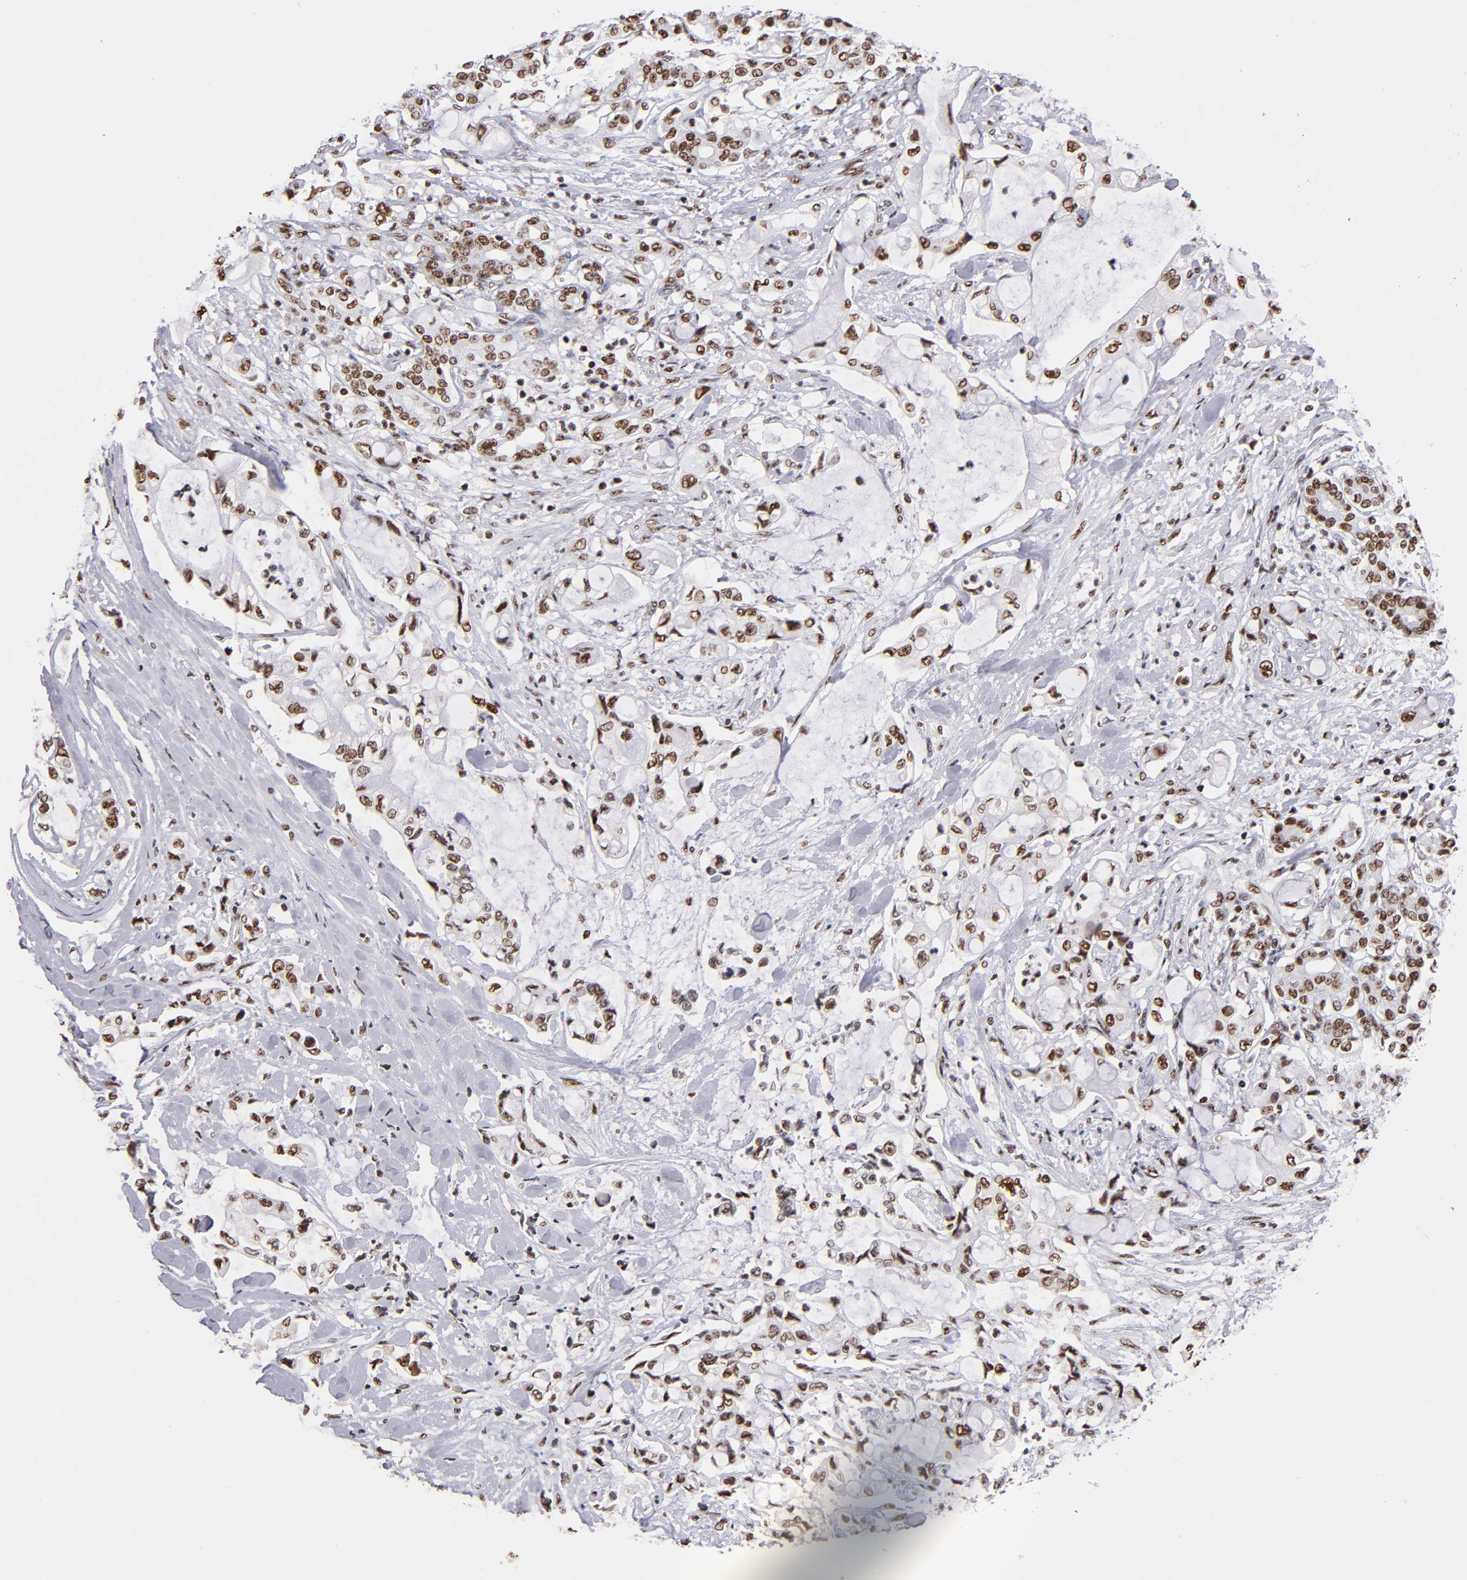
{"staining": {"intensity": "moderate", "quantity": ">75%", "location": "nuclear"}, "tissue": "pancreatic cancer", "cell_type": "Tumor cells", "image_type": "cancer", "snomed": [{"axis": "morphology", "description": "Adenocarcinoma, NOS"}, {"axis": "topography", "description": "Pancreas"}], "caption": "Pancreatic cancer stained for a protein (brown) shows moderate nuclear positive expression in approximately >75% of tumor cells.", "gene": "MRE11", "patient": {"sex": "female", "age": 70}}